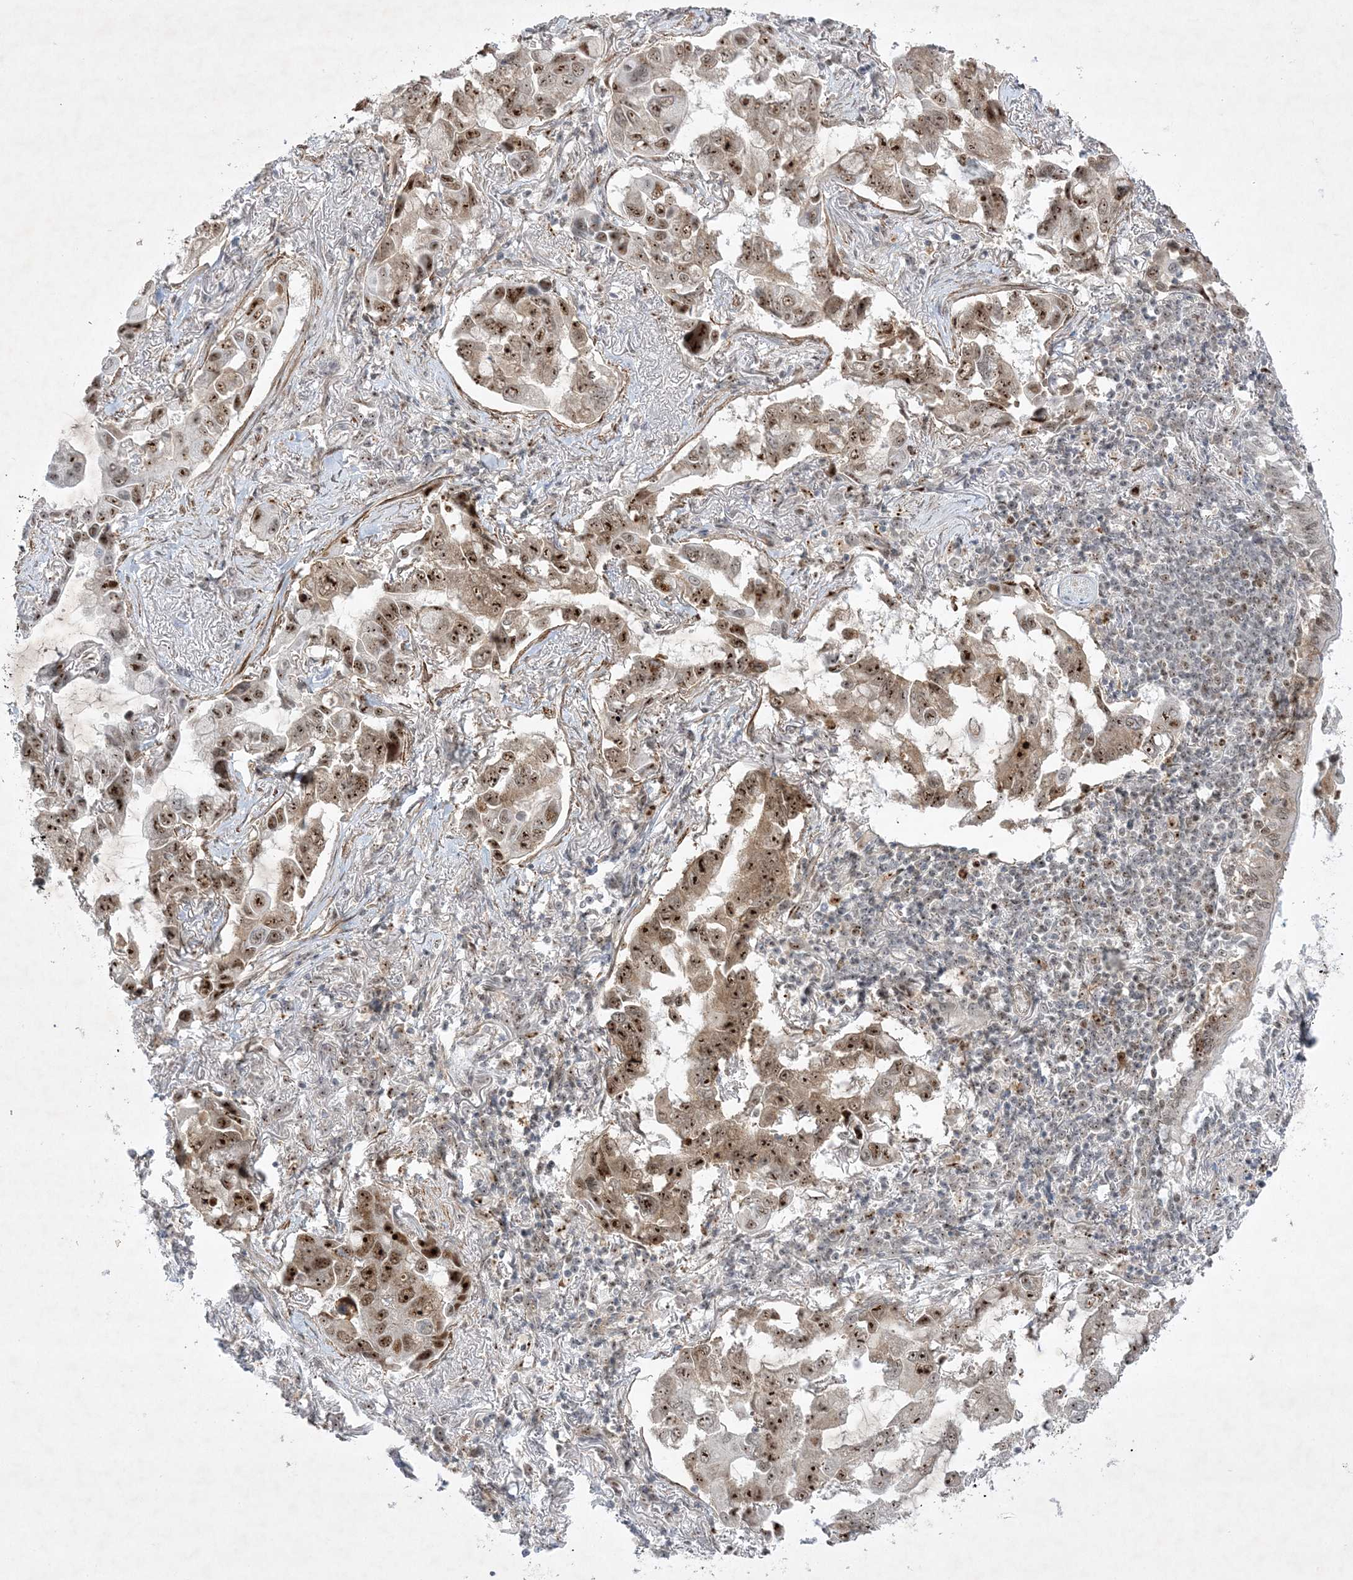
{"staining": {"intensity": "moderate", "quantity": ">75%", "location": "nuclear"}, "tissue": "lung cancer", "cell_type": "Tumor cells", "image_type": "cancer", "snomed": [{"axis": "morphology", "description": "Adenocarcinoma, NOS"}, {"axis": "topography", "description": "Lung"}], "caption": "Immunohistochemistry histopathology image of neoplastic tissue: human lung cancer stained using immunohistochemistry shows medium levels of moderate protein expression localized specifically in the nuclear of tumor cells, appearing as a nuclear brown color.", "gene": "NPM3", "patient": {"sex": "male", "age": 64}}